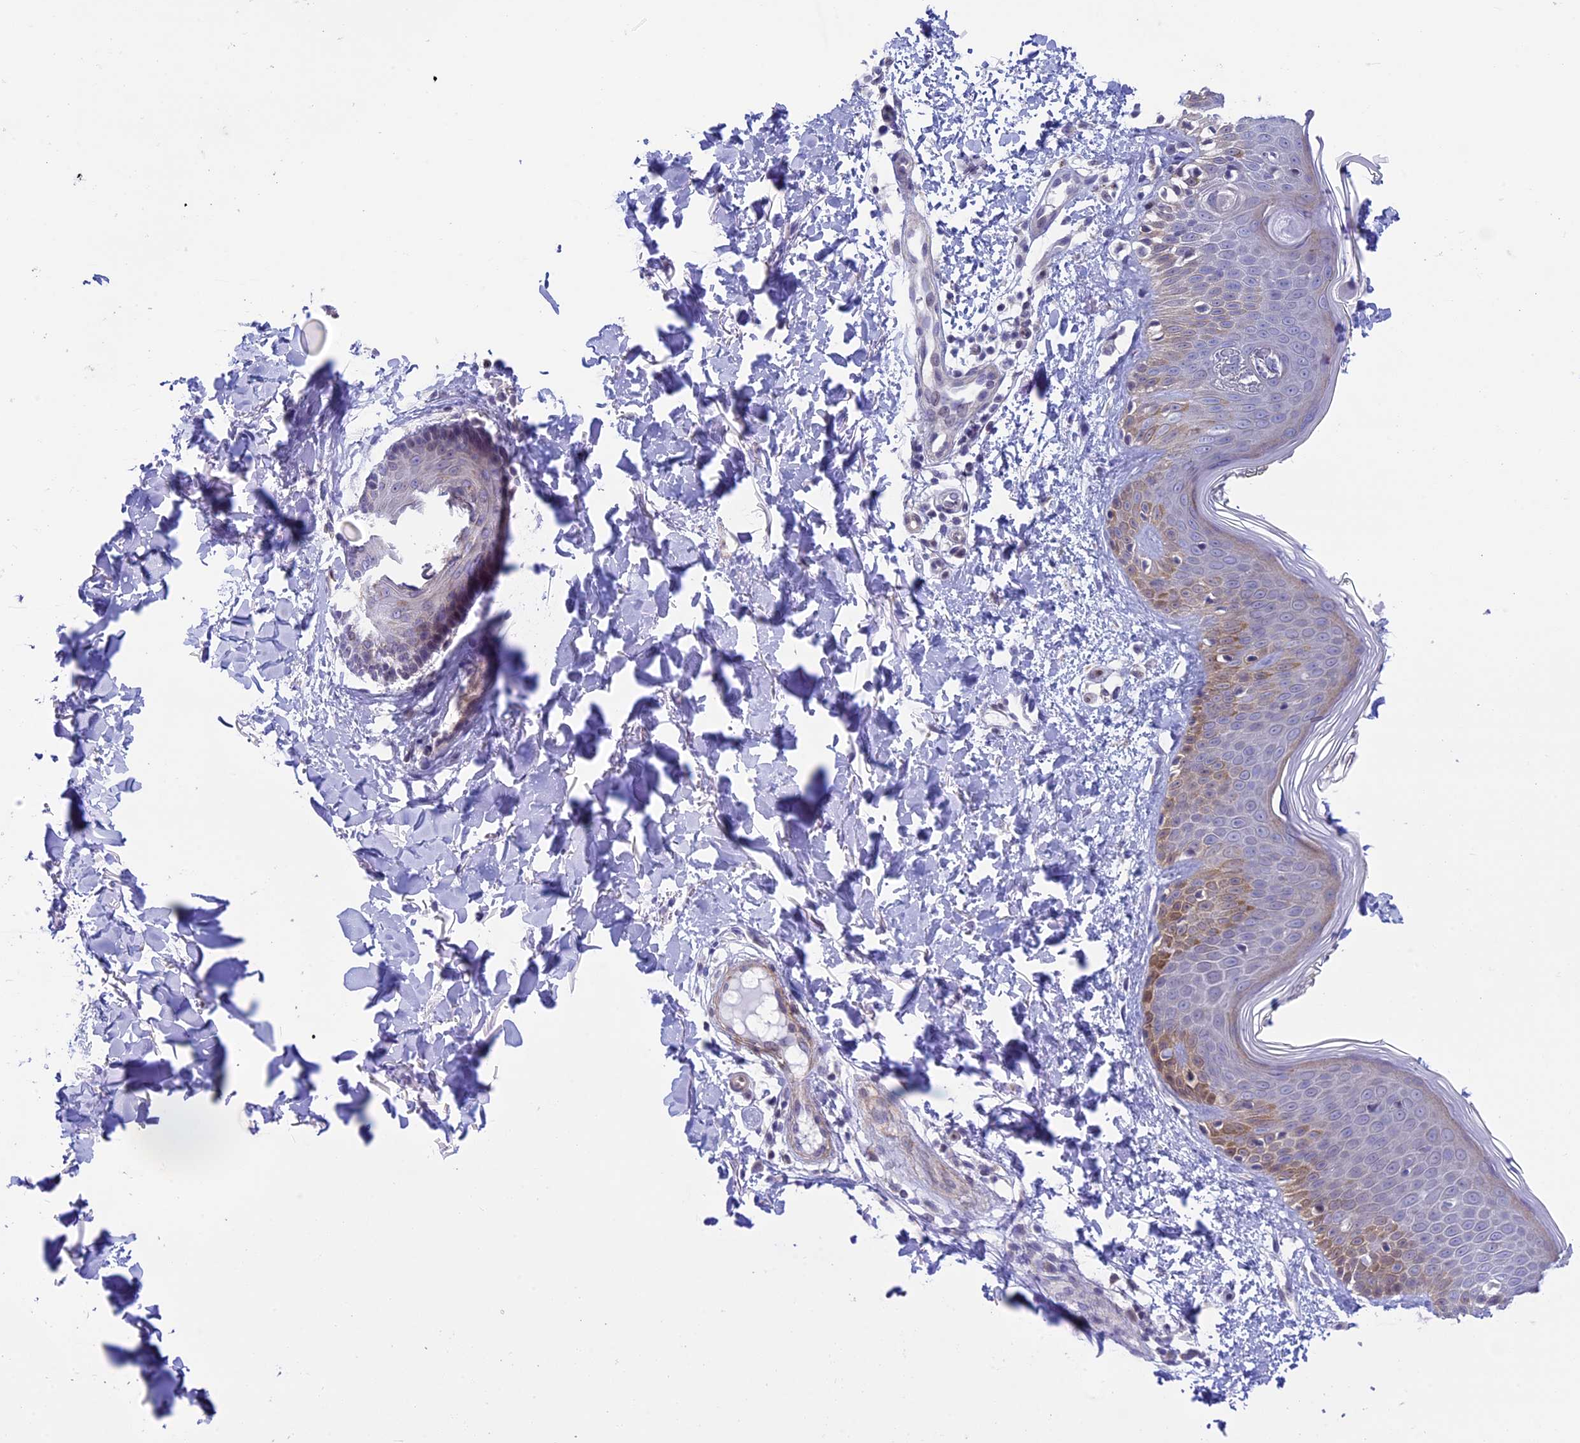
{"staining": {"intensity": "negative", "quantity": "none", "location": "none"}, "tissue": "skin", "cell_type": "Fibroblasts", "image_type": "normal", "snomed": [{"axis": "morphology", "description": "Normal tissue, NOS"}, {"axis": "topography", "description": "Skin"}], "caption": "Immunohistochemistry (IHC) micrograph of benign skin: skin stained with DAB displays no significant protein positivity in fibroblasts. (DAB immunohistochemistry (IHC) visualized using brightfield microscopy, high magnification).", "gene": "IGSF6", "patient": {"sex": "male", "age": 37}}